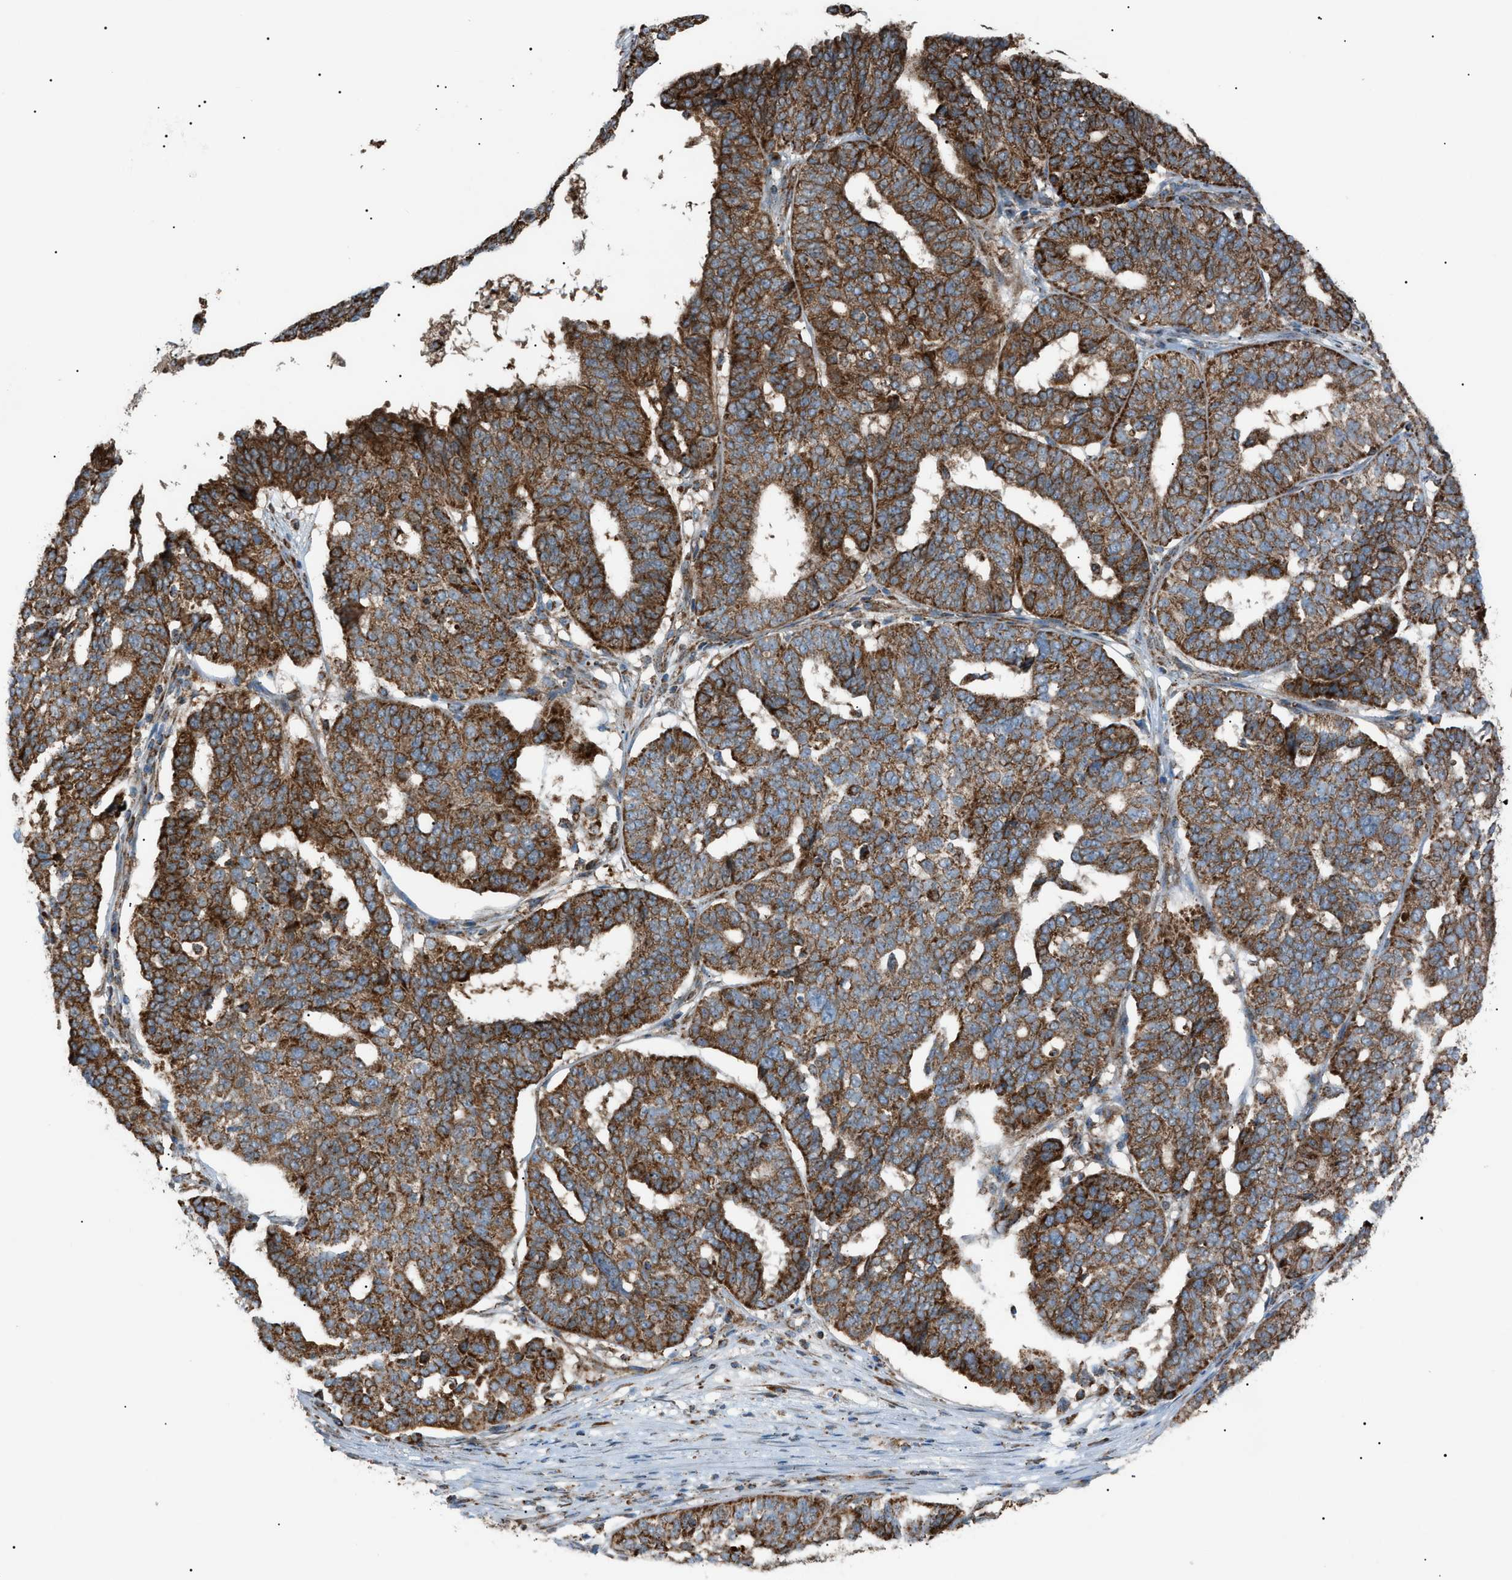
{"staining": {"intensity": "strong", "quantity": ">75%", "location": "cytoplasmic/membranous"}, "tissue": "ovarian cancer", "cell_type": "Tumor cells", "image_type": "cancer", "snomed": [{"axis": "morphology", "description": "Cystadenocarcinoma, serous, NOS"}, {"axis": "topography", "description": "Ovary"}], "caption": "Human ovarian cancer (serous cystadenocarcinoma) stained with a brown dye displays strong cytoplasmic/membranous positive positivity in about >75% of tumor cells.", "gene": "C1GALT1C1", "patient": {"sex": "female", "age": 59}}